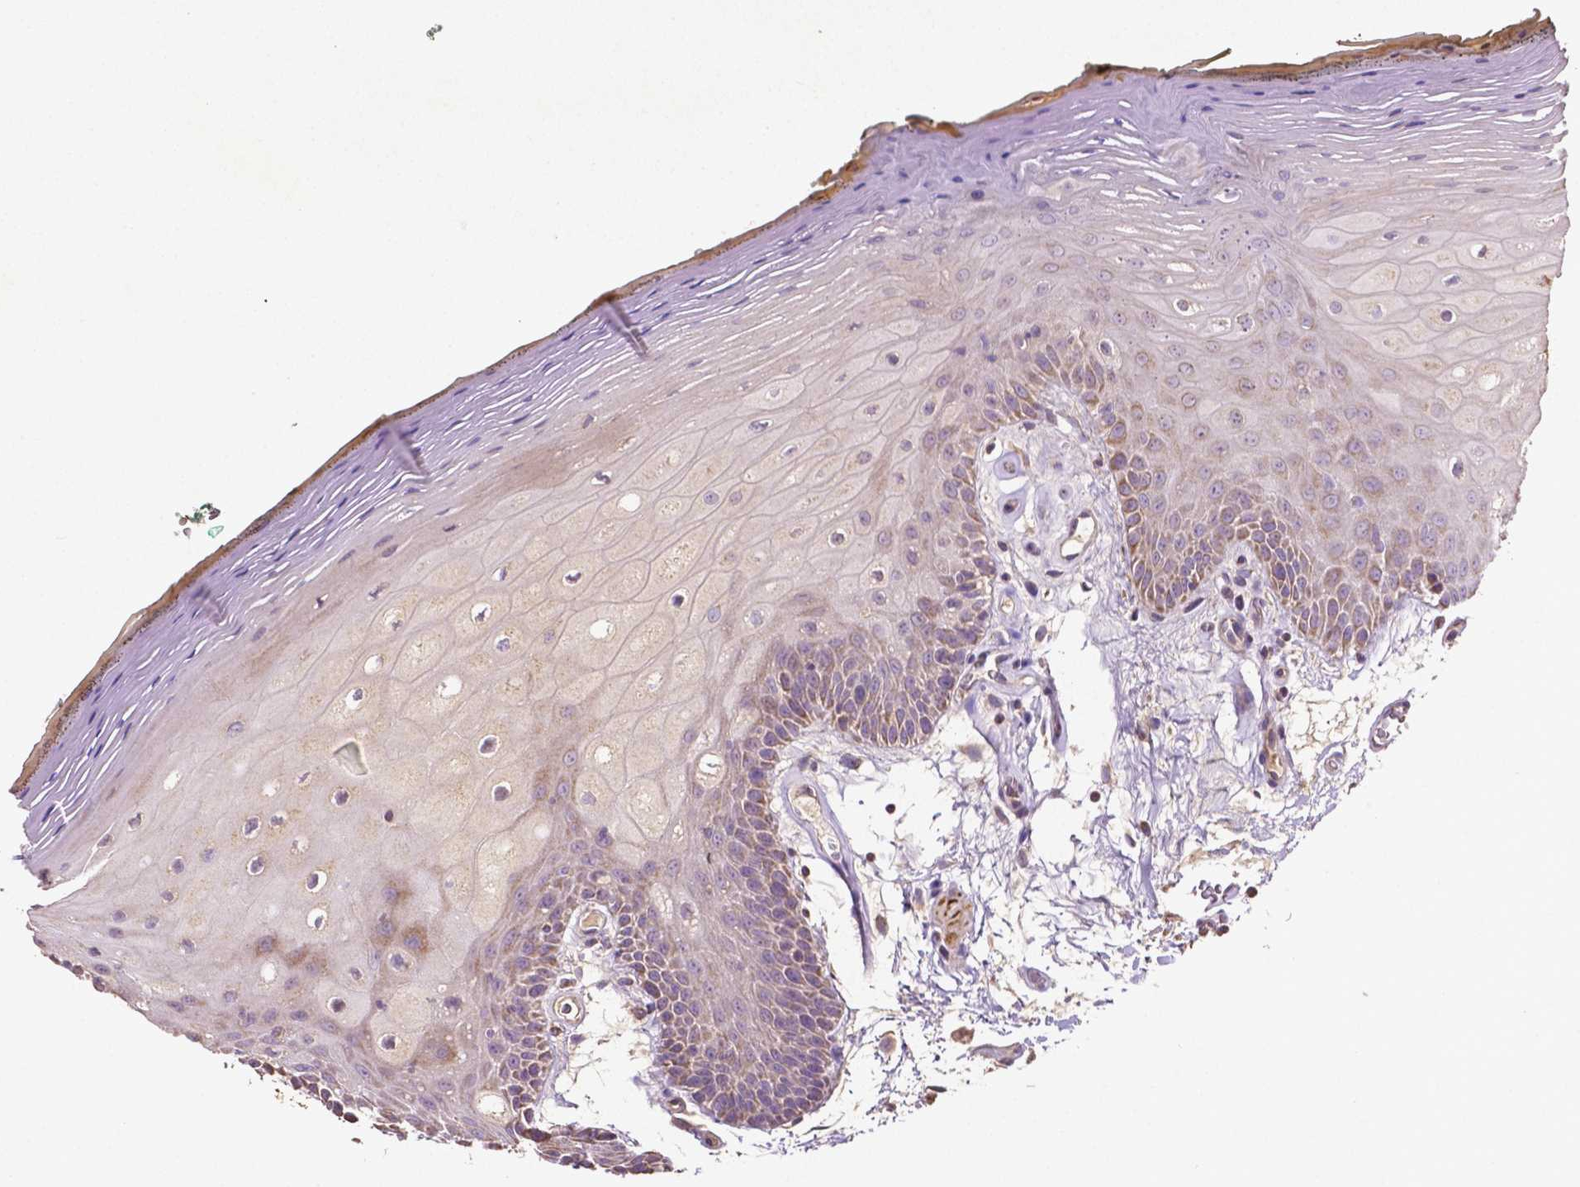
{"staining": {"intensity": "moderate", "quantity": "25%-75%", "location": "cytoplasmic/membranous,nuclear"}, "tissue": "oral mucosa", "cell_type": "Squamous epithelial cells", "image_type": "normal", "snomed": [{"axis": "morphology", "description": "Normal tissue, NOS"}, {"axis": "morphology", "description": "Squamous cell carcinoma, NOS"}, {"axis": "topography", "description": "Oral tissue"}, {"axis": "topography", "description": "Head-Neck"}], "caption": "Oral mucosa stained for a protein (brown) reveals moderate cytoplasmic/membranous,nuclear positive staining in approximately 25%-75% of squamous epithelial cells.", "gene": "LRR1", "patient": {"sex": "male", "age": 52}}